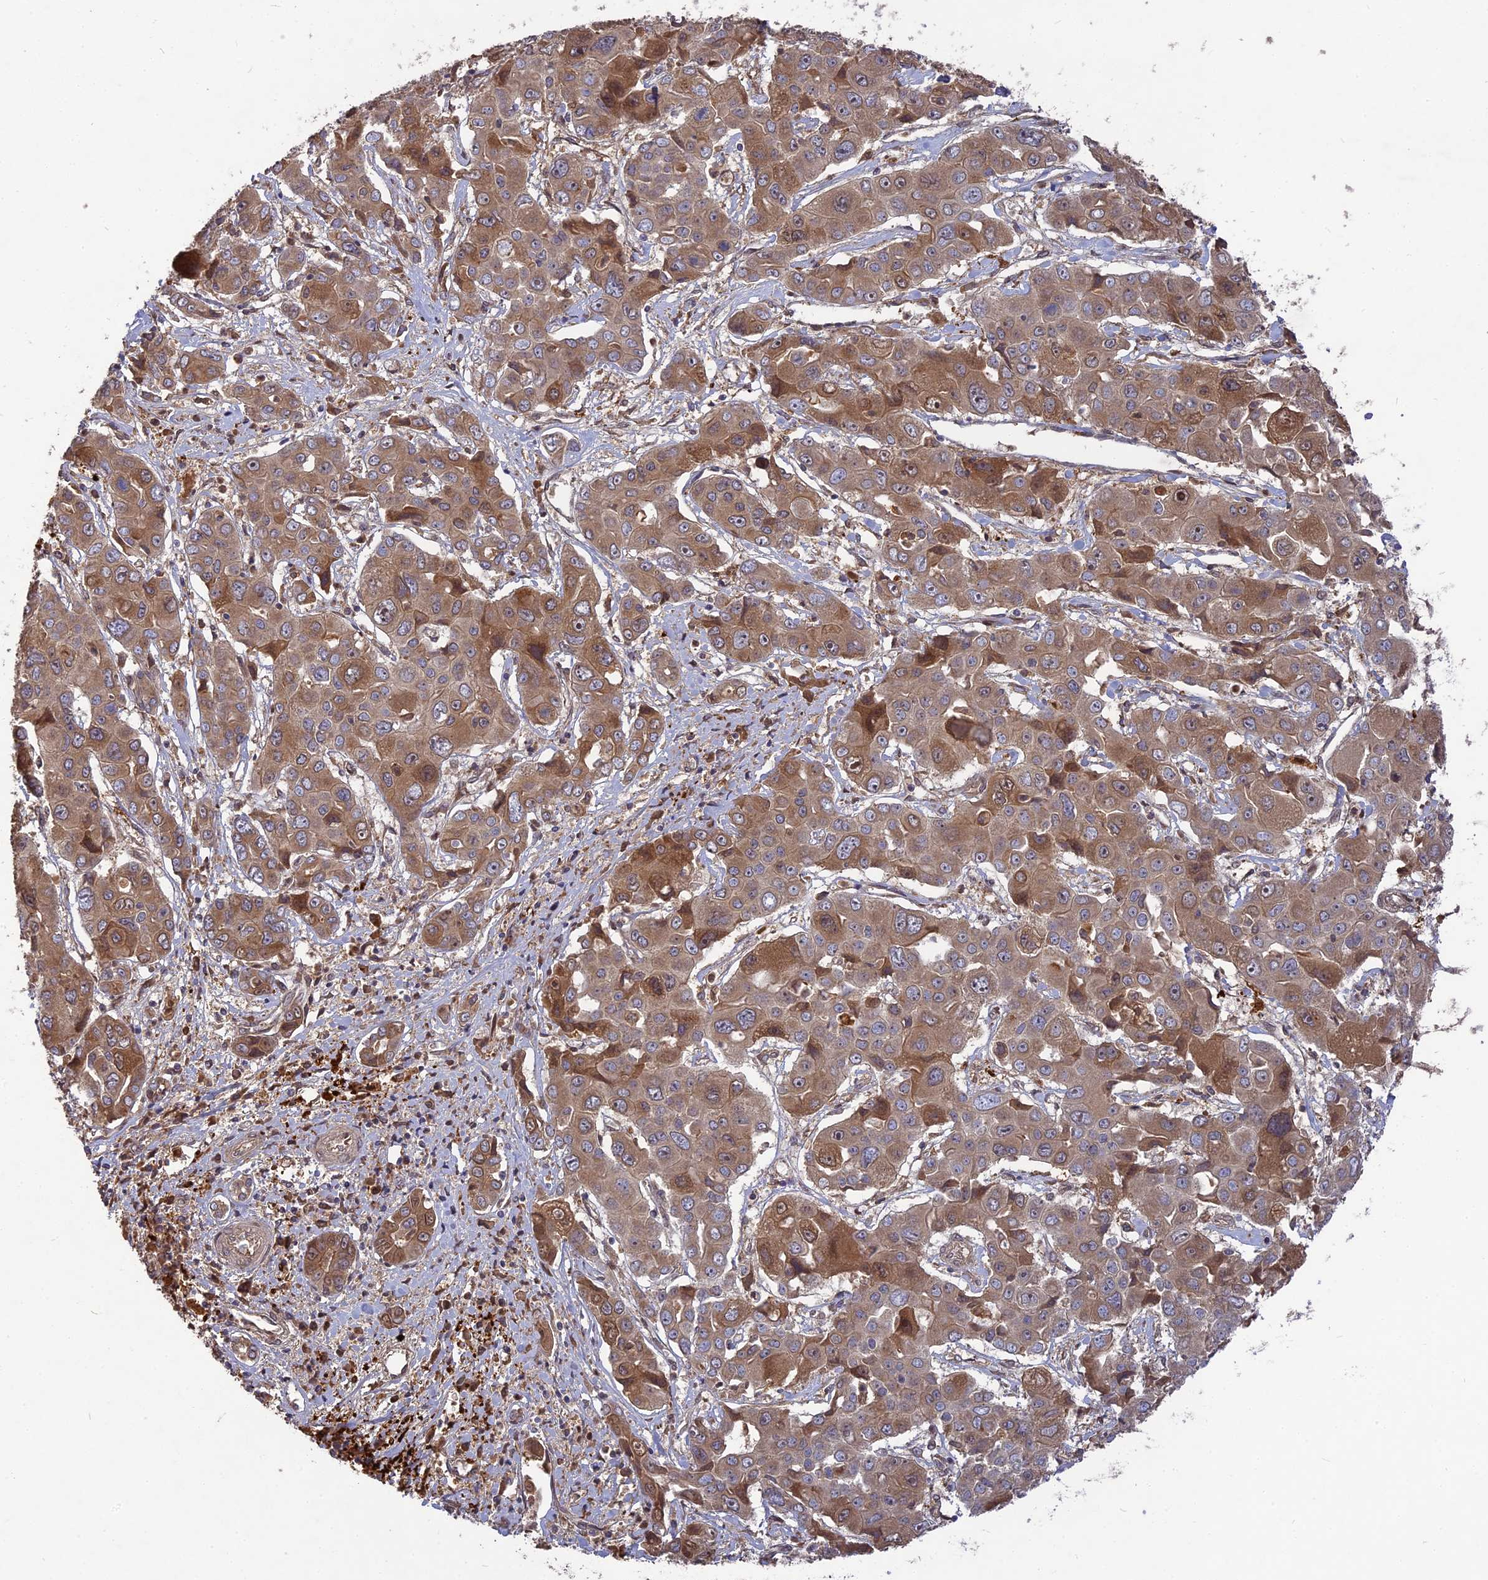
{"staining": {"intensity": "moderate", "quantity": "25%-75%", "location": "cytoplasmic/membranous"}, "tissue": "liver cancer", "cell_type": "Tumor cells", "image_type": "cancer", "snomed": [{"axis": "morphology", "description": "Cholangiocarcinoma"}, {"axis": "topography", "description": "Liver"}], "caption": "The photomicrograph shows immunohistochemical staining of liver cholangiocarcinoma. There is moderate cytoplasmic/membranous expression is appreciated in about 25%-75% of tumor cells. (Stains: DAB (3,3'-diaminobenzidine) in brown, nuclei in blue, Microscopy: brightfield microscopy at high magnification).", "gene": "TMUB2", "patient": {"sex": "male", "age": 67}}